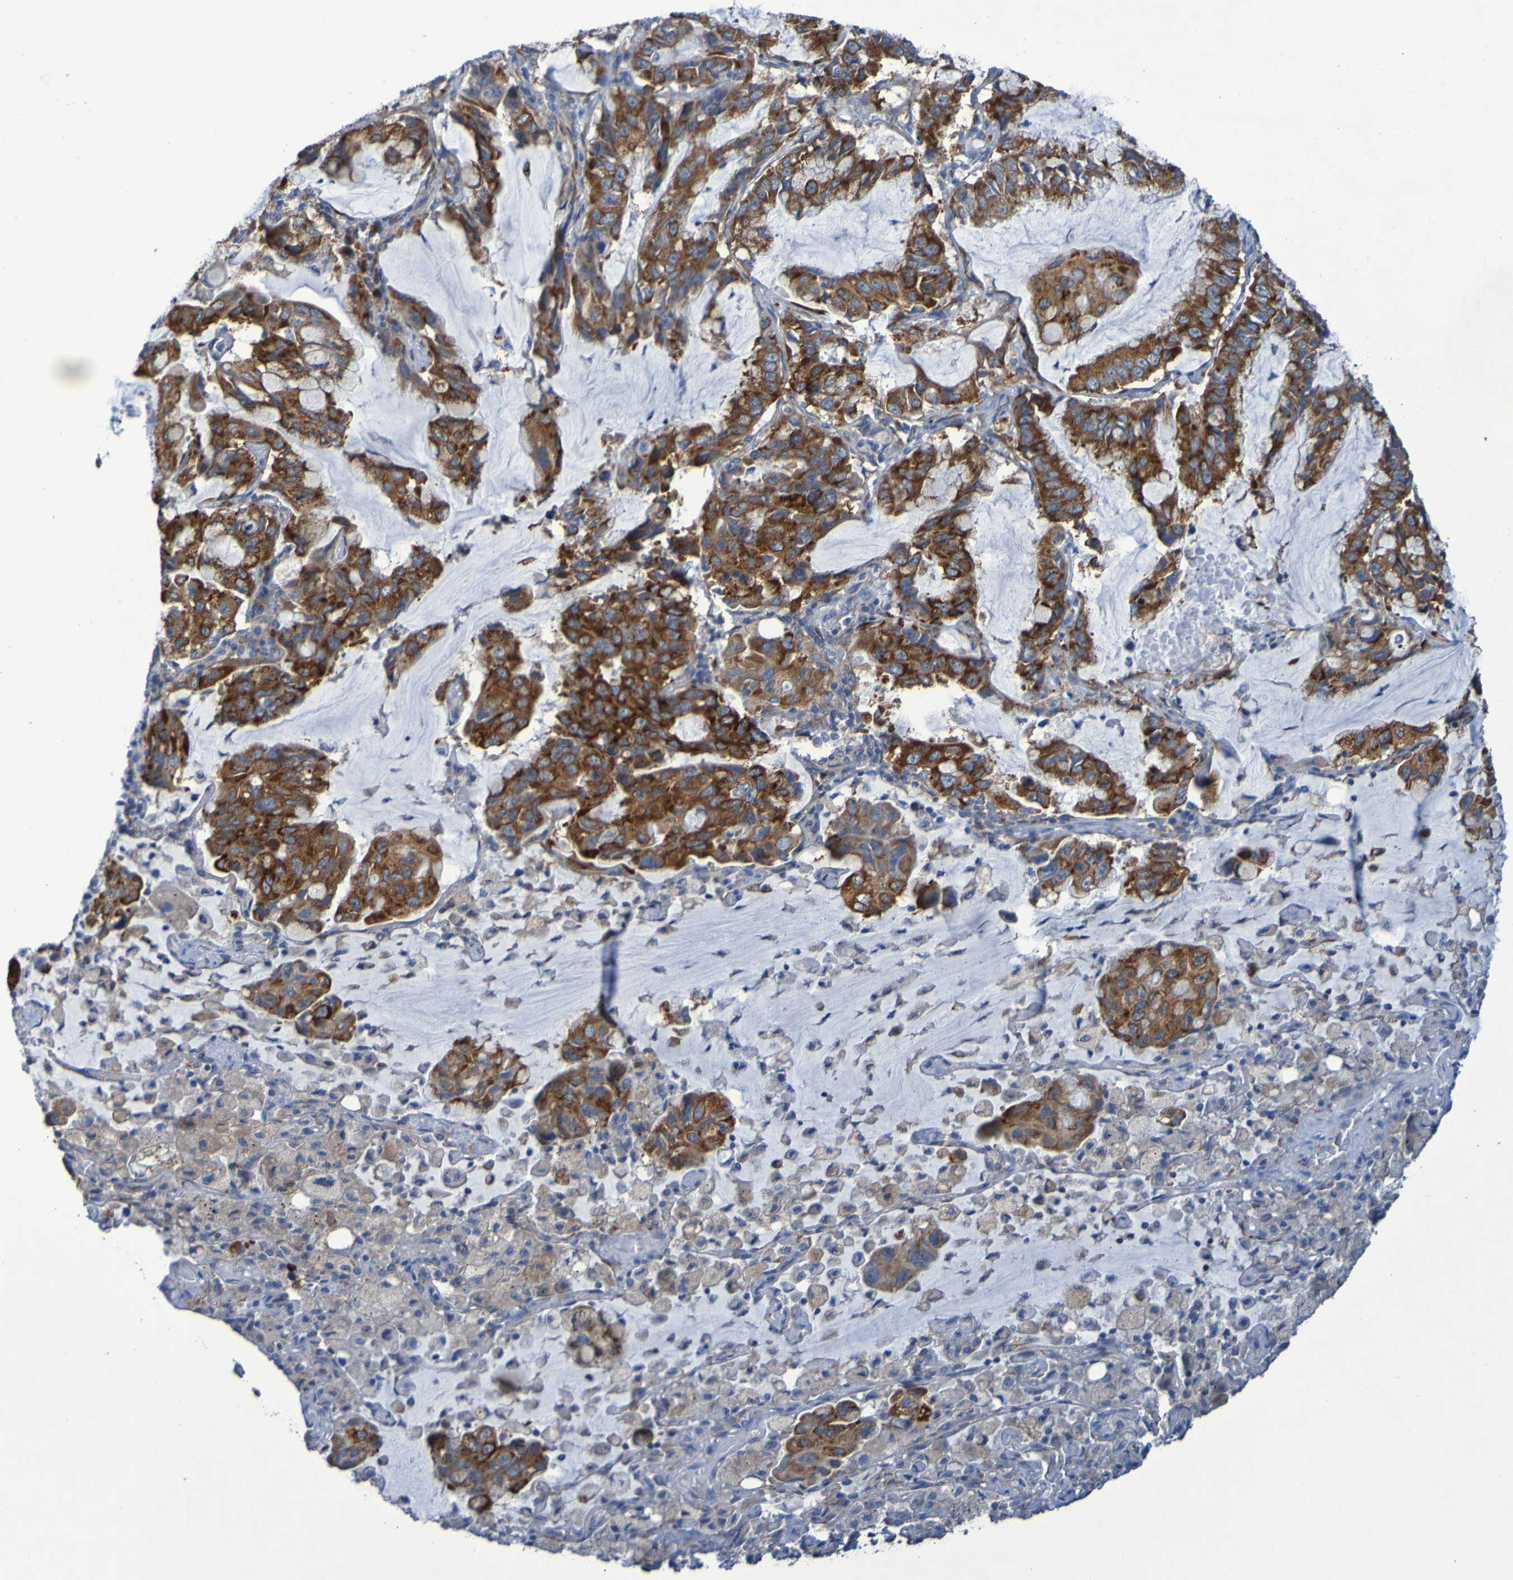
{"staining": {"intensity": "strong", "quantity": ">75%", "location": "cytoplasmic/membranous"}, "tissue": "lung cancer", "cell_type": "Tumor cells", "image_type": "cancer", "snomed": [{"axis": "morphology", "description": "Adenocarcinoma, NOS"}, {"axis": "topography", "description": "Lung"}], "caption": "Immunohistochemical staining of human adenocarcinoma (lung) shows high levels of strong cytoplasmic/membranous protein positivity in about >75% of tumor cells.", "gene": "FKBP3", "patient": {"sex": "male", "age": 64}}